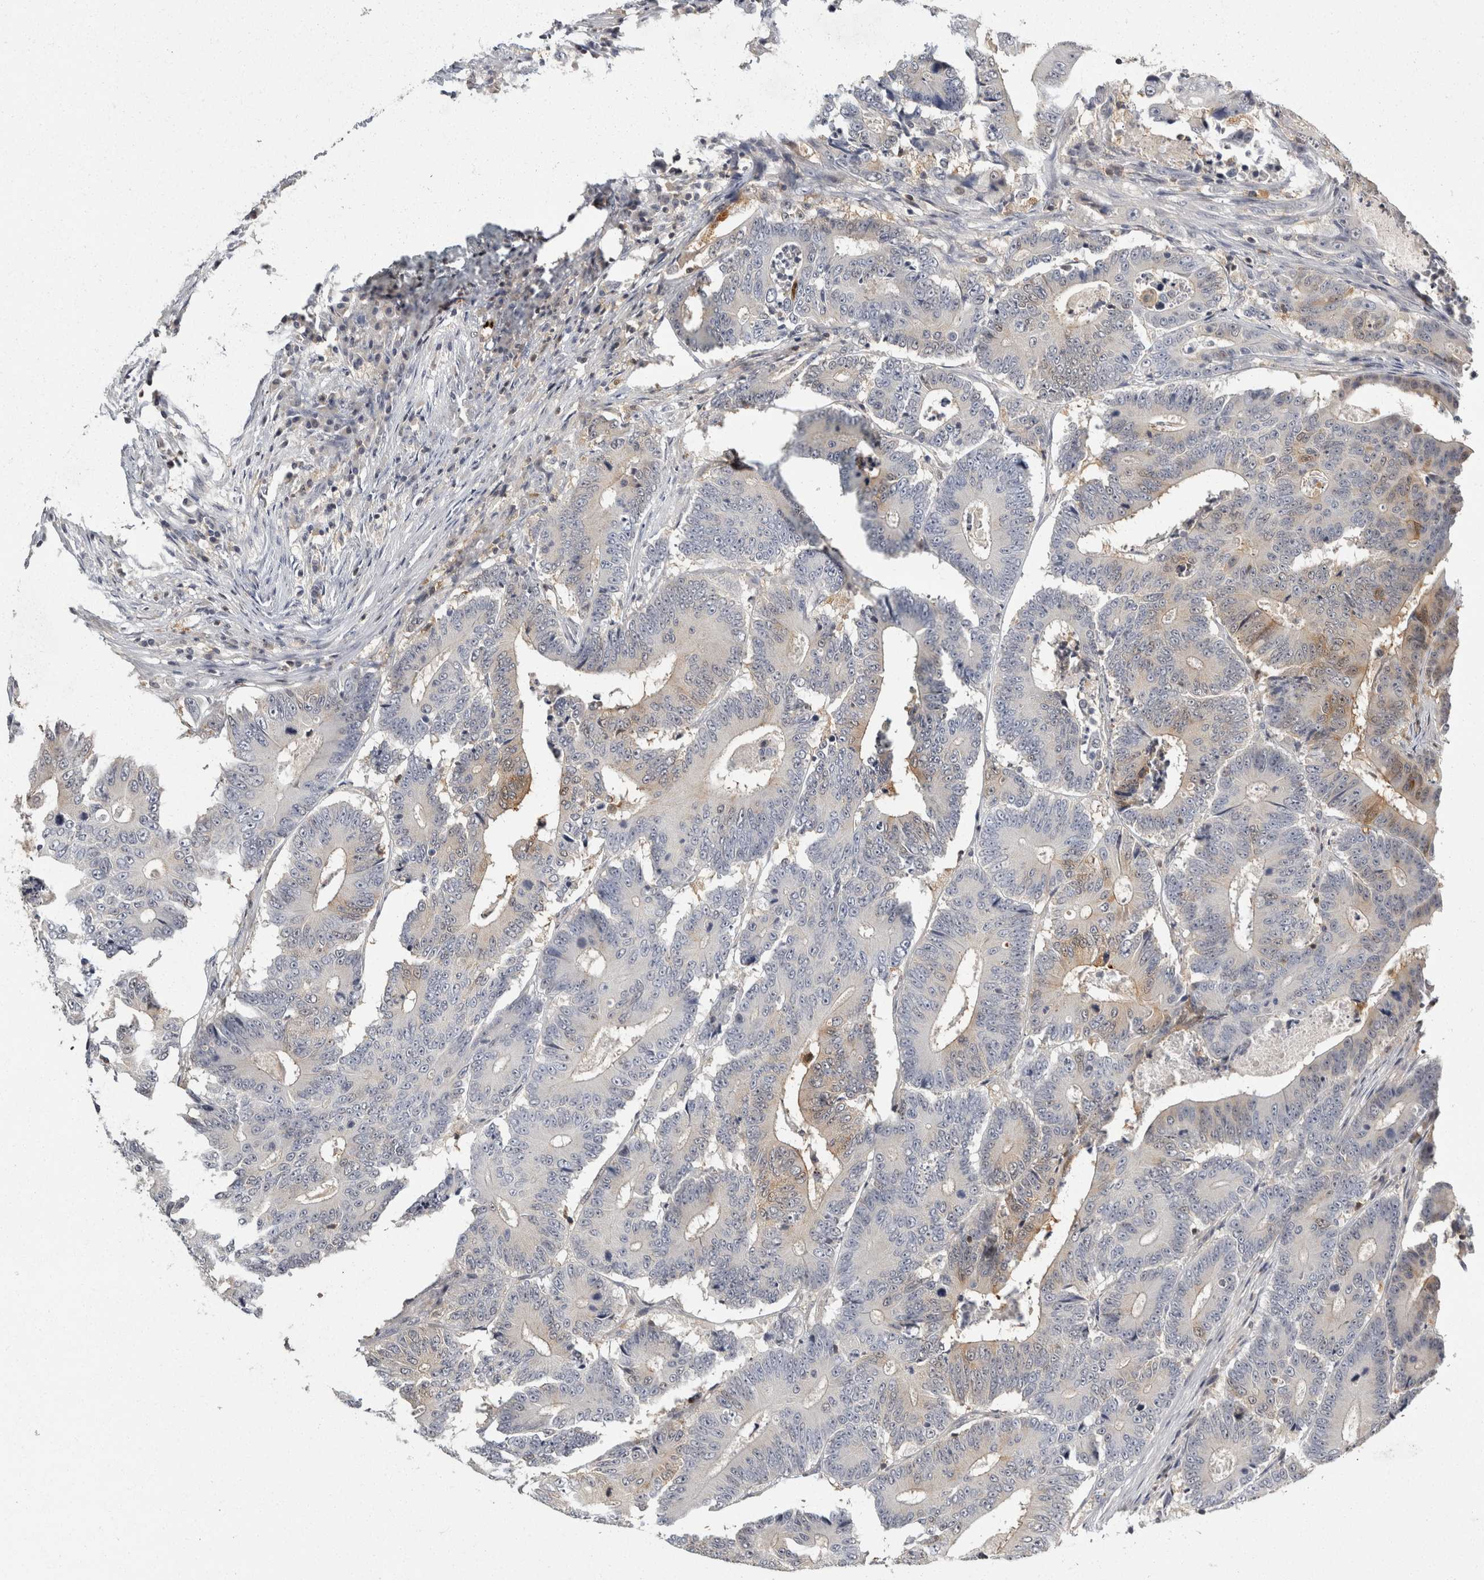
{"staining": {"intensity": "moderate", "quantity": "25%-75%", "location": "cytoplasmic/membranous"}, "tissue": "colorectal cancer", "cell_type": "Tumor cells", "image_type": "cancer", "snomed": [{"axis": "morphology", "description": "Adenocarcinoma, NOS"}, {"axis": "topography", "description": "Colon"}], "caption": "A high-resolution histopathology image shows IHC staining of colorectal cancer (adenocarcinoma), which shows moderate cytoplasmic/membranous expression in approximately 25%-75% of tumor cells.", "gene": "ACAT2", "patient": {"sex": "male", "age": 83}}